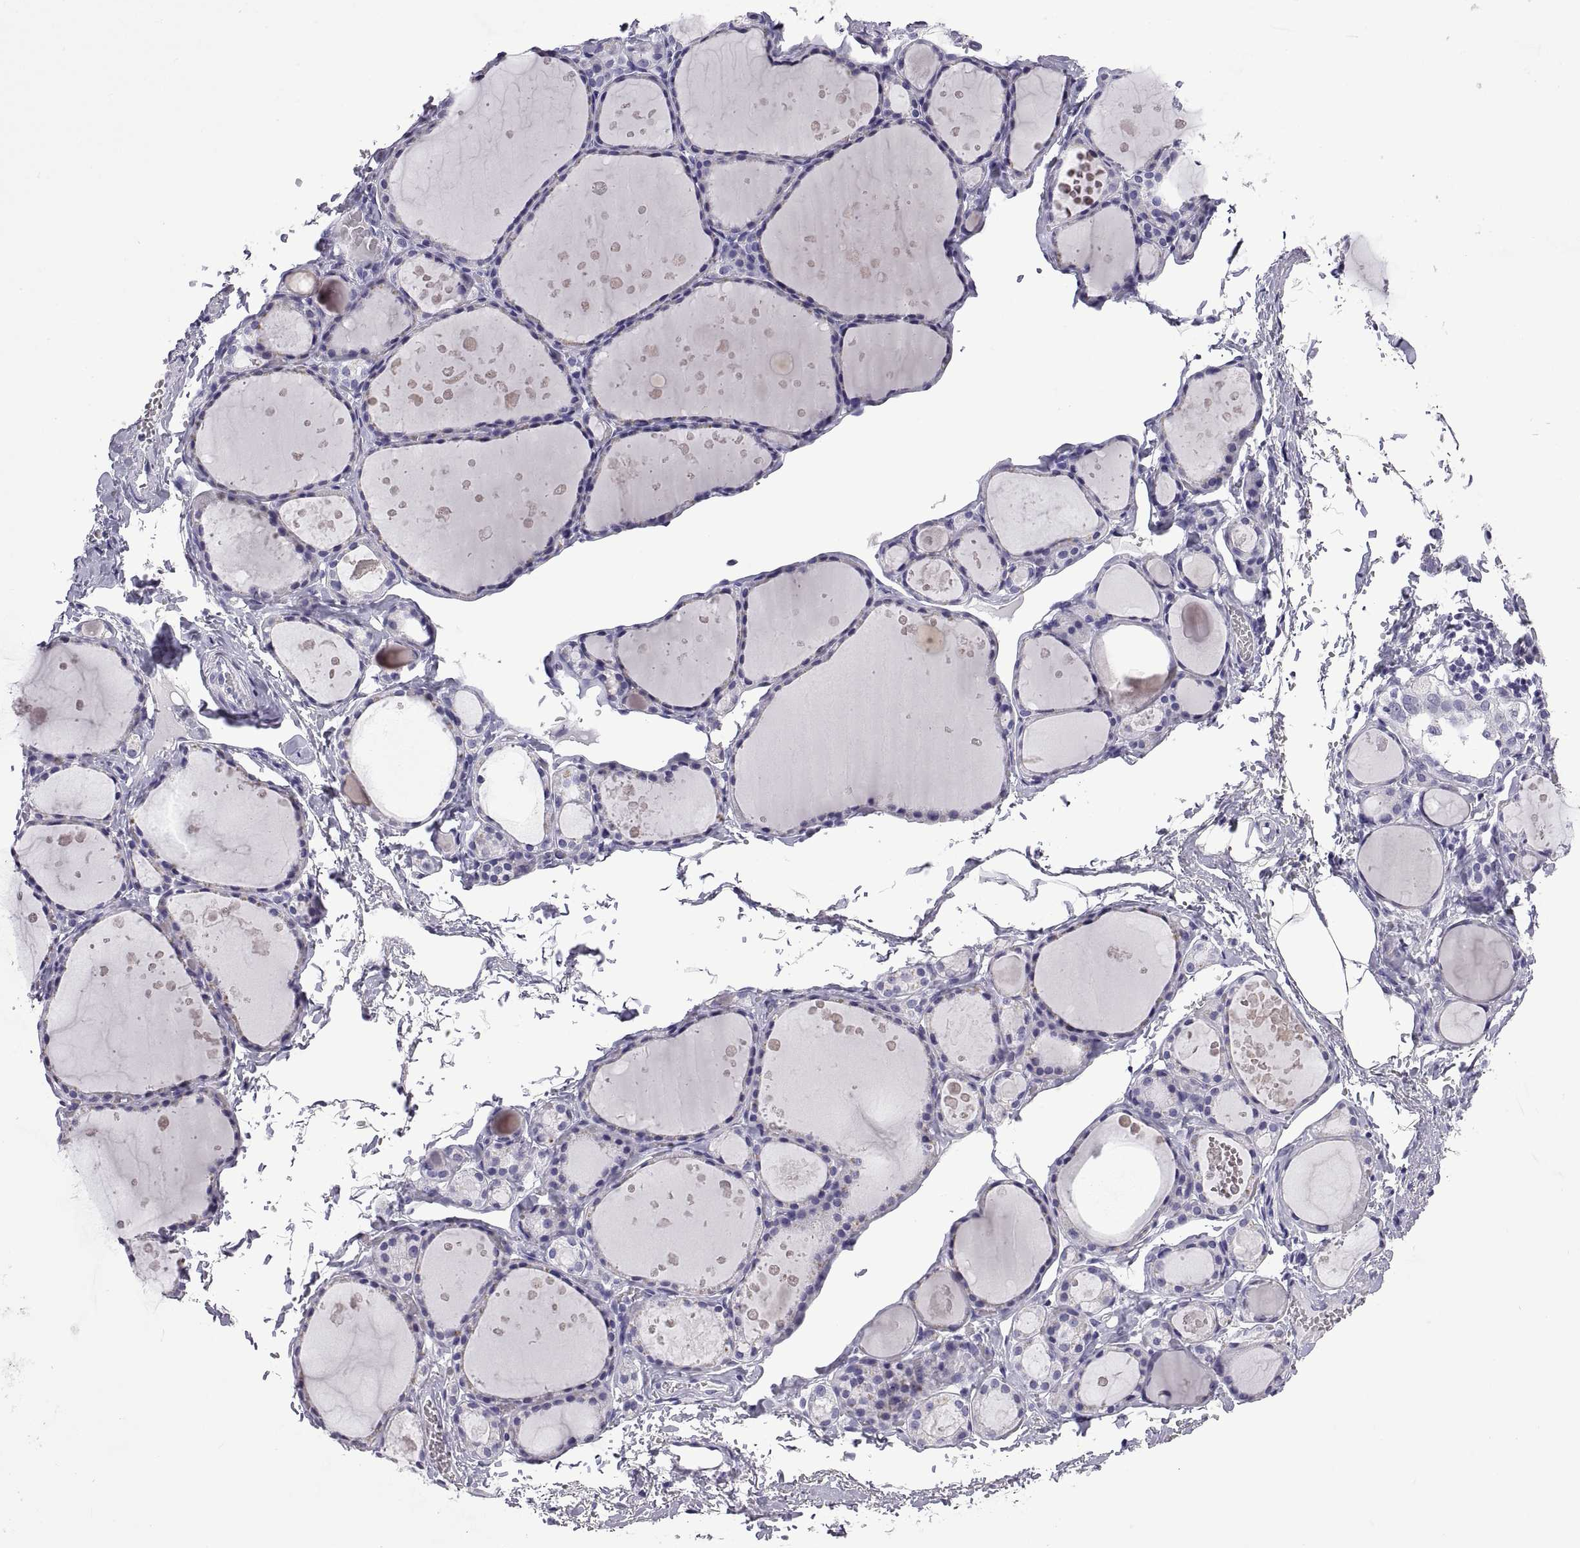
{"staining": {"intensity": "negative", "quantity": "none", "location": "none"}, "tissue": "thyroid gland", "cell_type": "Glandular cells", "image_type": "normal", "snomed": [{"axis": "morphology", "description": "Normal tissue, NOS"}, {"axis": "topography", "description": "Thyroid gland"}], "caption": "A photomicrograph of thyroid gland stained for a protein displays no brown staining in glandular cells.", "gene": "CRISP1", "patient": {"sex": "male", "age": 68}}